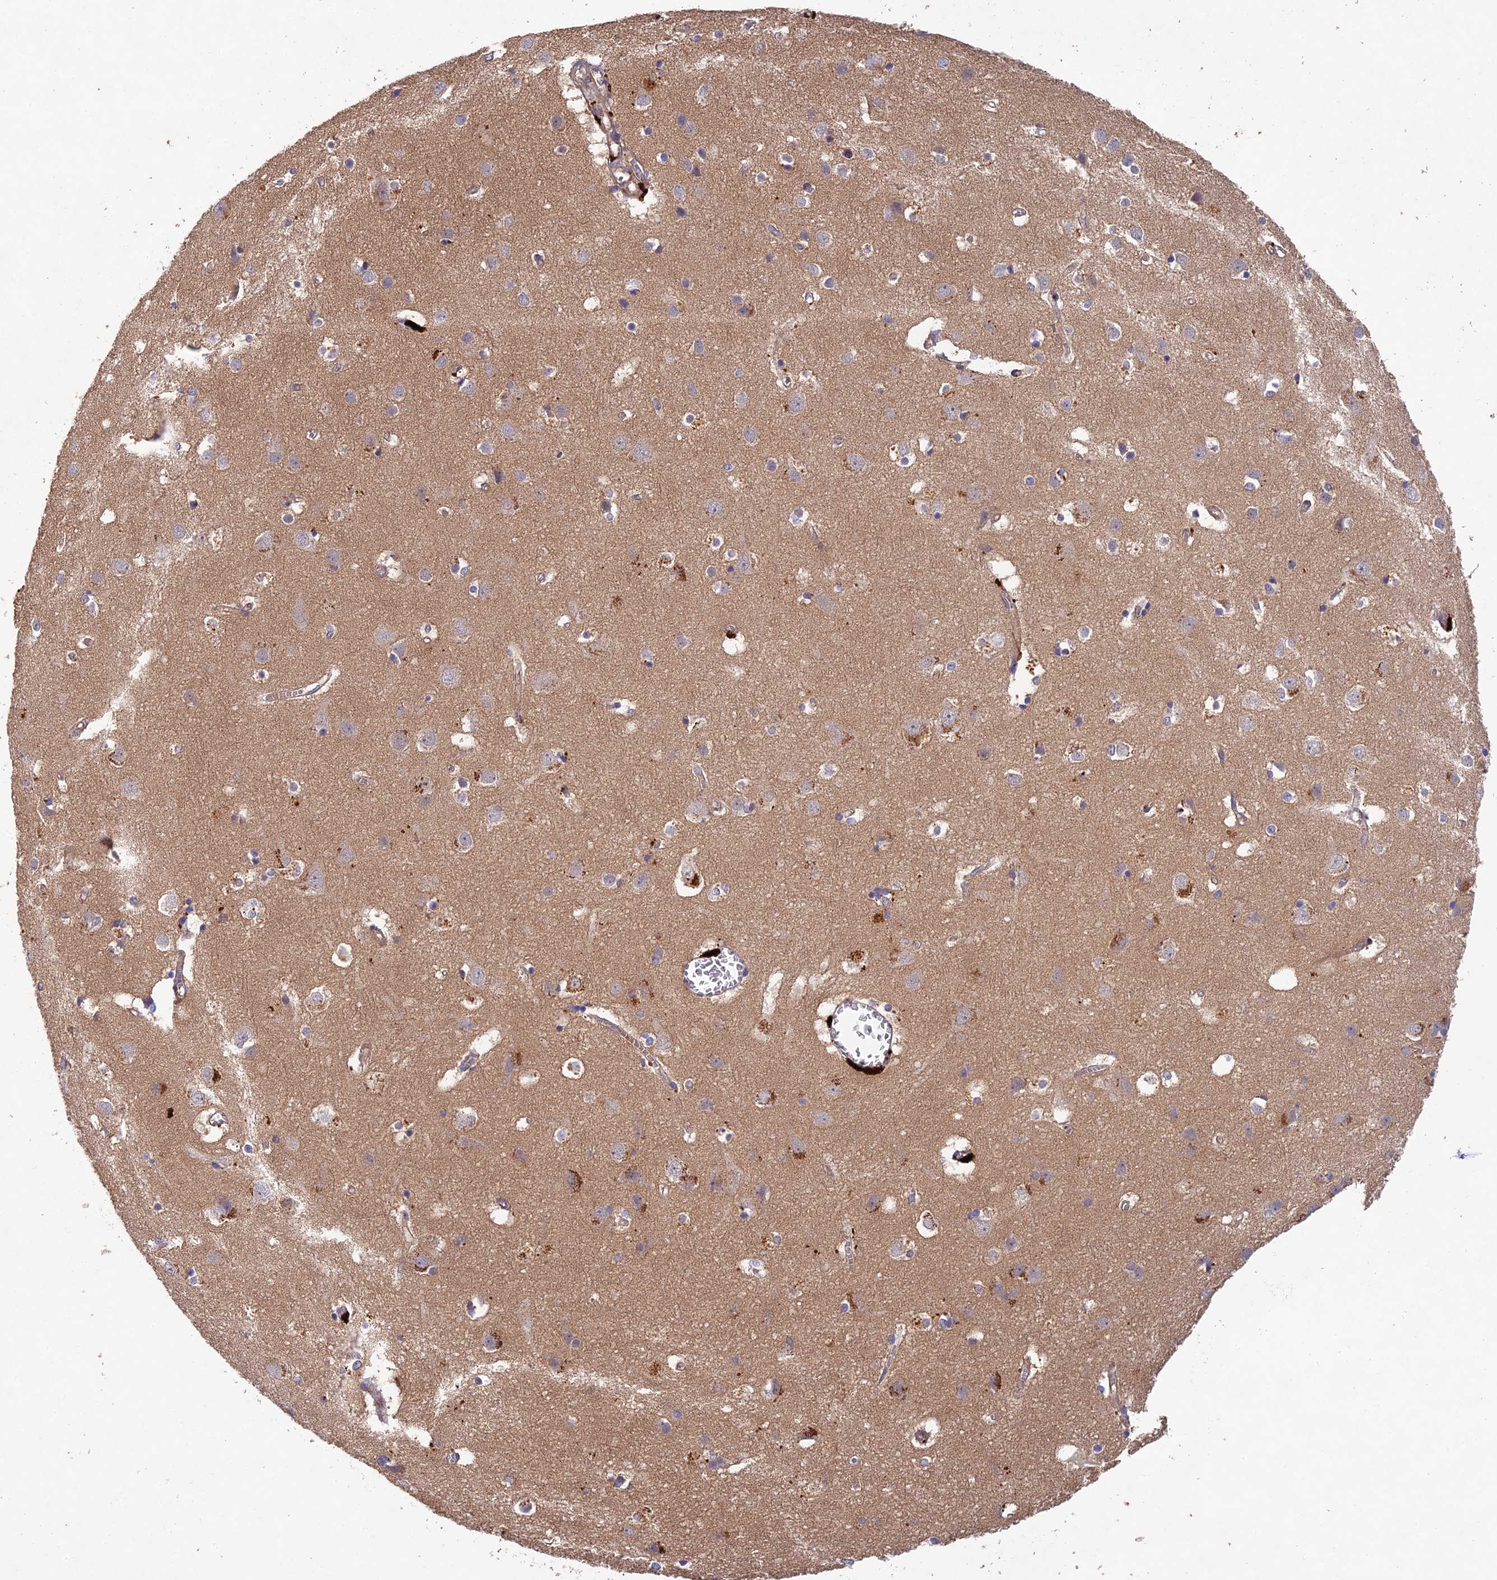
{"staining": {"intensity": "weak", "quantity": "25%-75%", "location": "cytoplasmic/membranous"}, "tissue": "cerebral cortex", "cell_type": "Endothelial cells", "image_type": "normal", "snomed": [{"axis": "morphology", "description": "Normal tissue, NOS"}, {"axis": "topography", "description": "Cerebral cortex"}], "caption": "This is a micrograph of IHC staining of normal cerebral cortex, which shows weak expression in the cytoplasmic/membranous of endothelial cells.", "gene": "NSMCE1", "patient": {"sex": "male", "age": 54}}